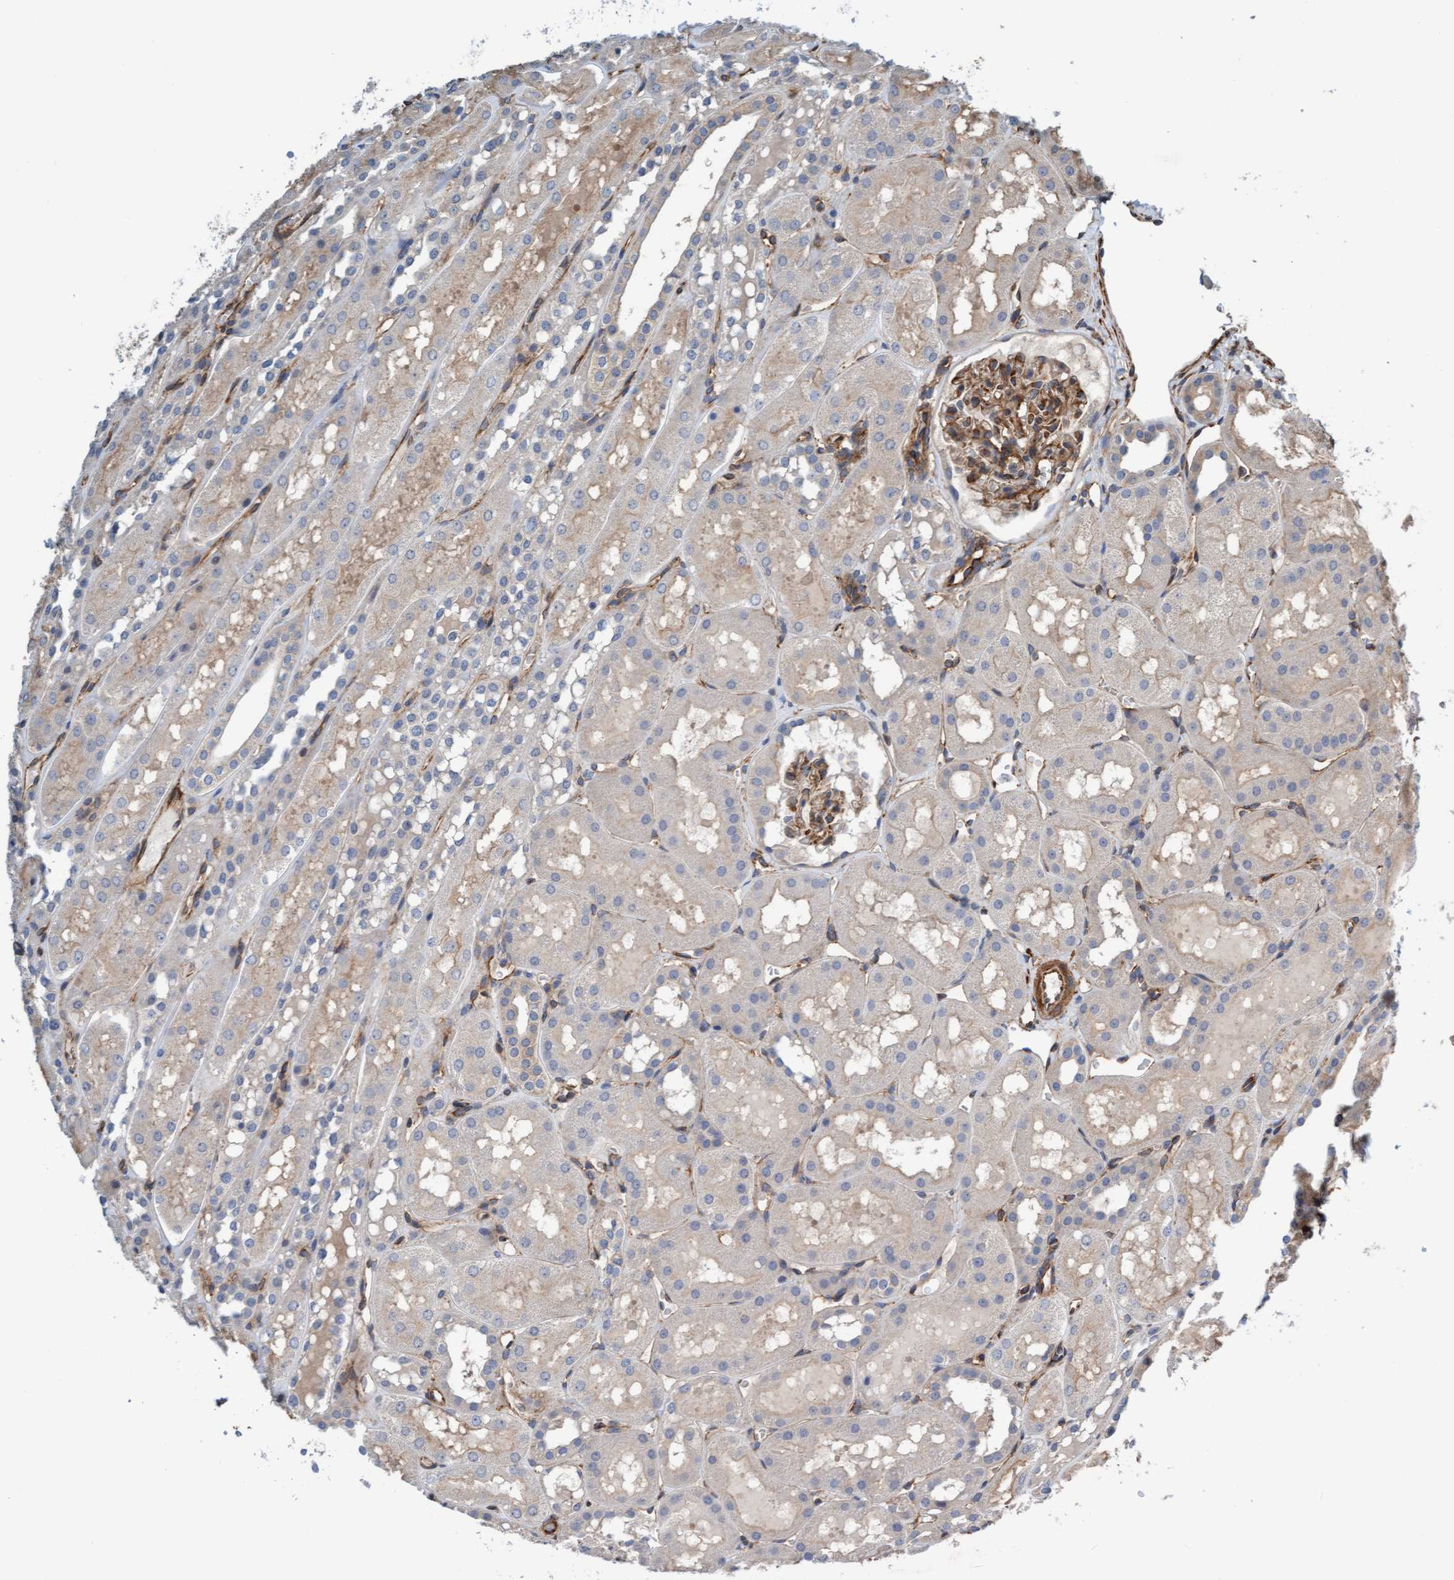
{"staining": {"intensity": "moderate", "quantity": ">75%", "location": "cytoplasmic/membranous"}, "tissue": "kidney", "cell_type": "Cells in glomeruli", "image_type": "normal", "snomed": [{"axis": "morphology", "description": "Normal tissue, NOS"}, {"axis": "topography", "description": "Kidney"}, {"axis": "topography", "description": "Urinary bladder"}], "caption": "Immunohistochemistry of normal kidney demonstrates medium levels of moderate cytoplasmic/membranous positivity in approximately >75% of cells in glomeruli.", "gene": "FMNL3", "patient": {"sex": "male", "age": 16}}